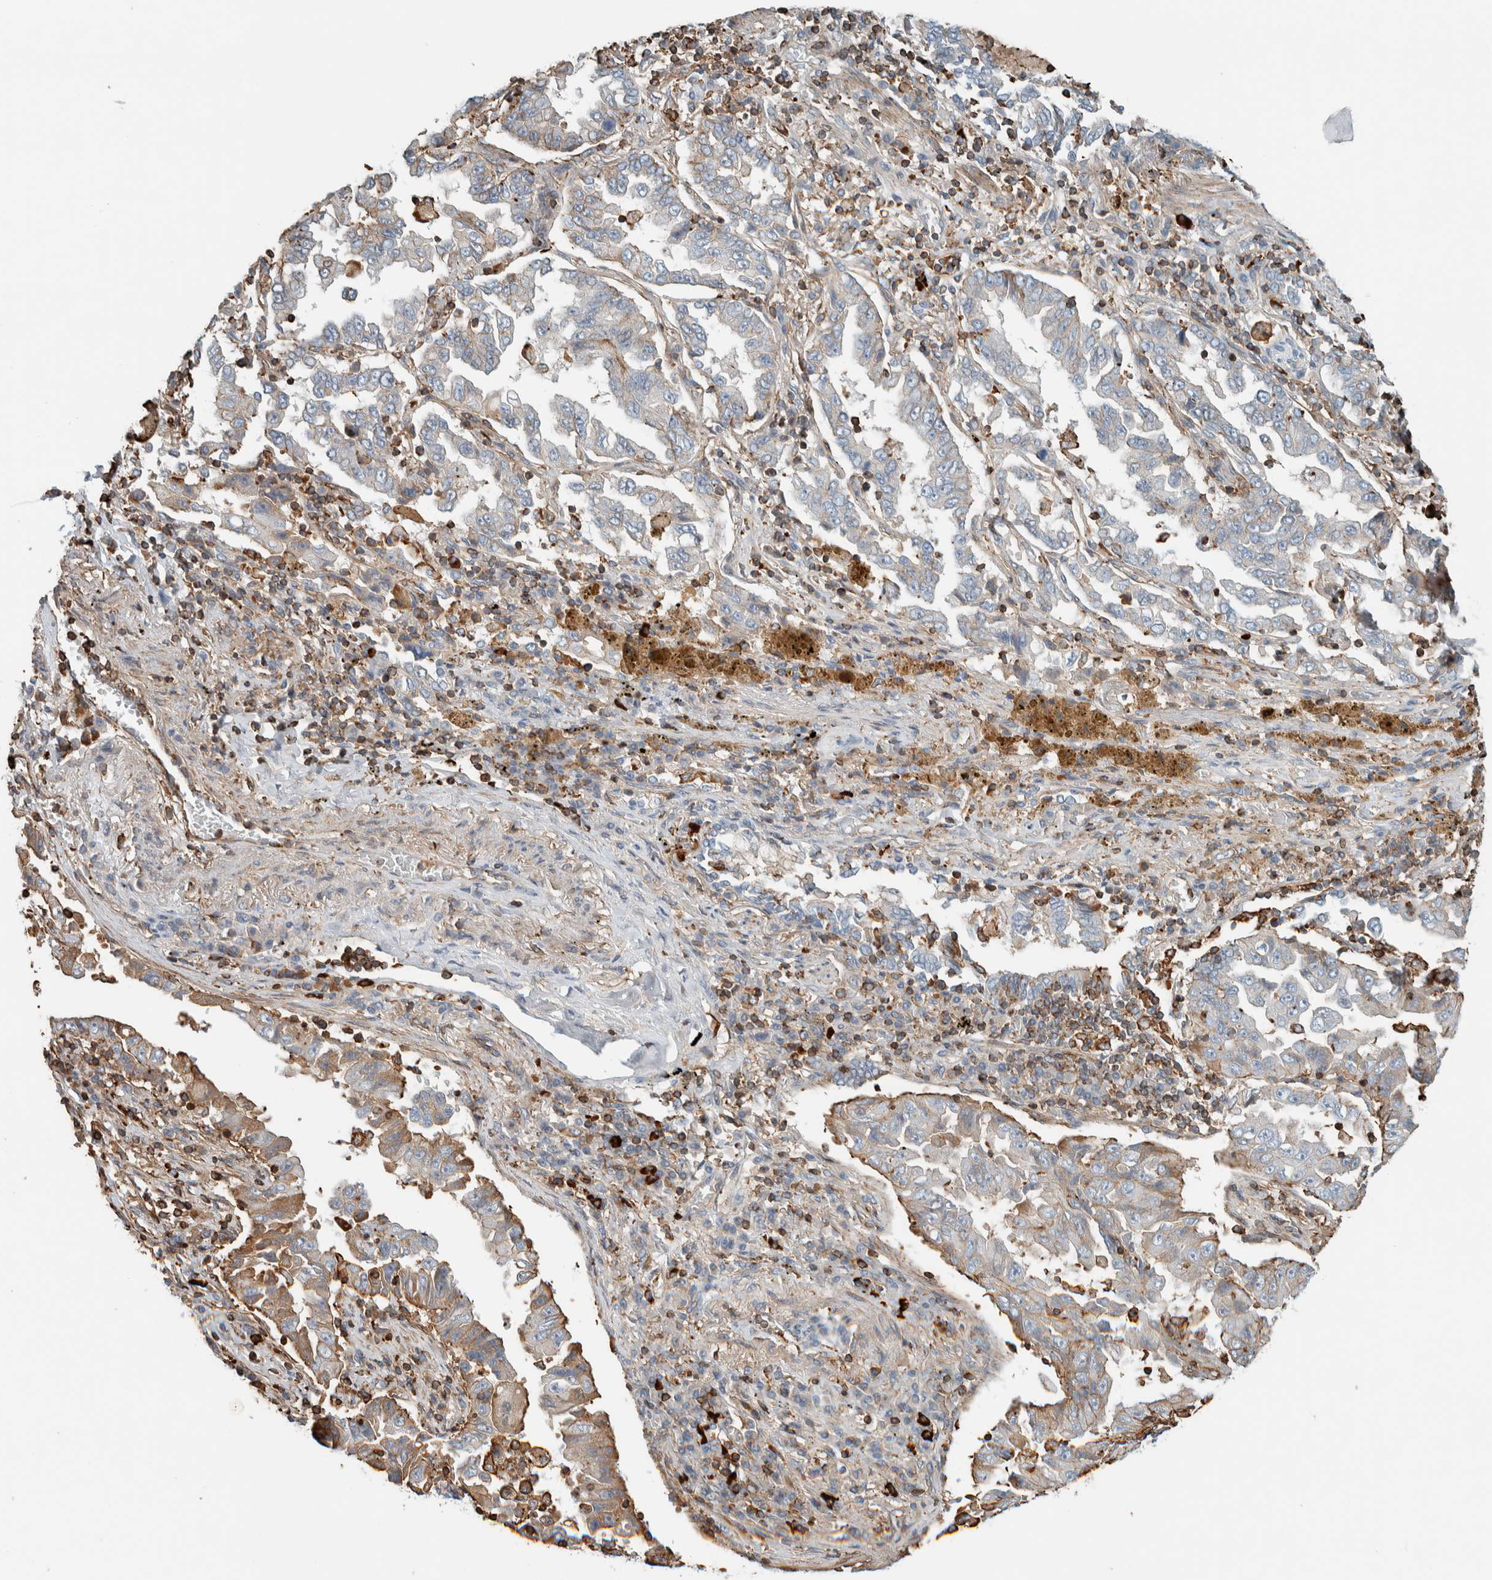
{"staining": {"intensity": "moderate", "quantity": "<25%", "location": "cytoplasmic/membranous"}, "tissue": "lung cancer", "cell_type": "Tumor cells", "image_type": "cancer", "snomed": [{"axis": "morphology", "description": "Adenocarcinoma, NOS"}, {"axis": "topography", "description": "Lung"}], "caption": "There is low levels of moderate cytoplasmic/membranous positivity in tumor cells of lung cancer, as demonstrated by immunohistochemical staining (brown color).", "gene": "CTBP2", "patient": {"sex": "female", "age": 51}}